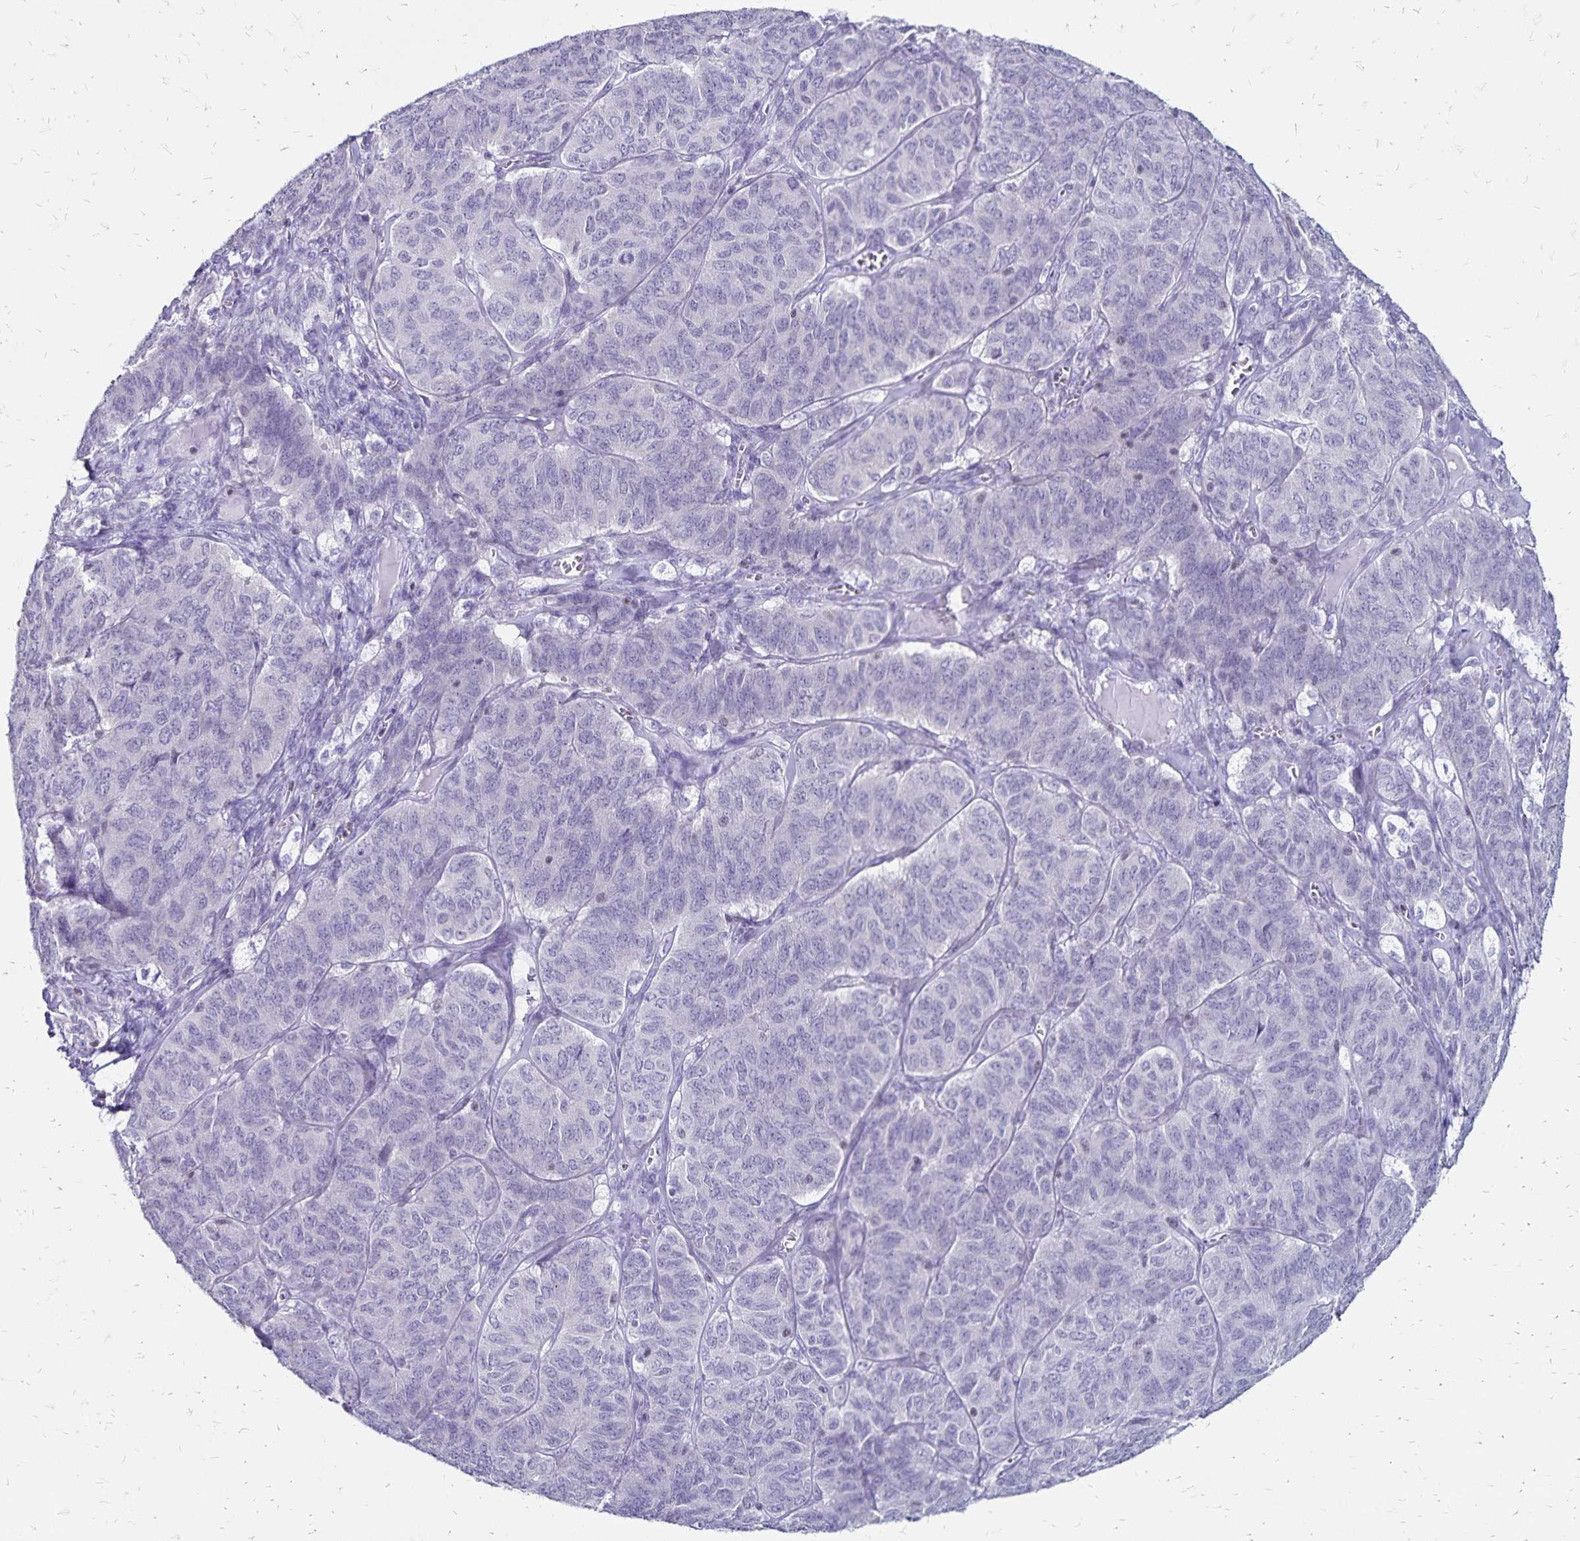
{"staining": {"intensity": "negative", "quantity": "none", "location": "none"}, "tissue": "ovarian cancer", "cell_type": "Tumor cells", "image_type": "cancer", "snomed": [{"axis": "morphology", "description": "Carcinoma, endometroid"}, {"axis": "topography", "description": "Ovary"}], "caption": "Immunohistochemistry of endometroid carcinoma (ovarian) demonstrates no staining in tumor cells.", "gene": "IKZF1", "patient": {"sex": "female", "age": 80}}